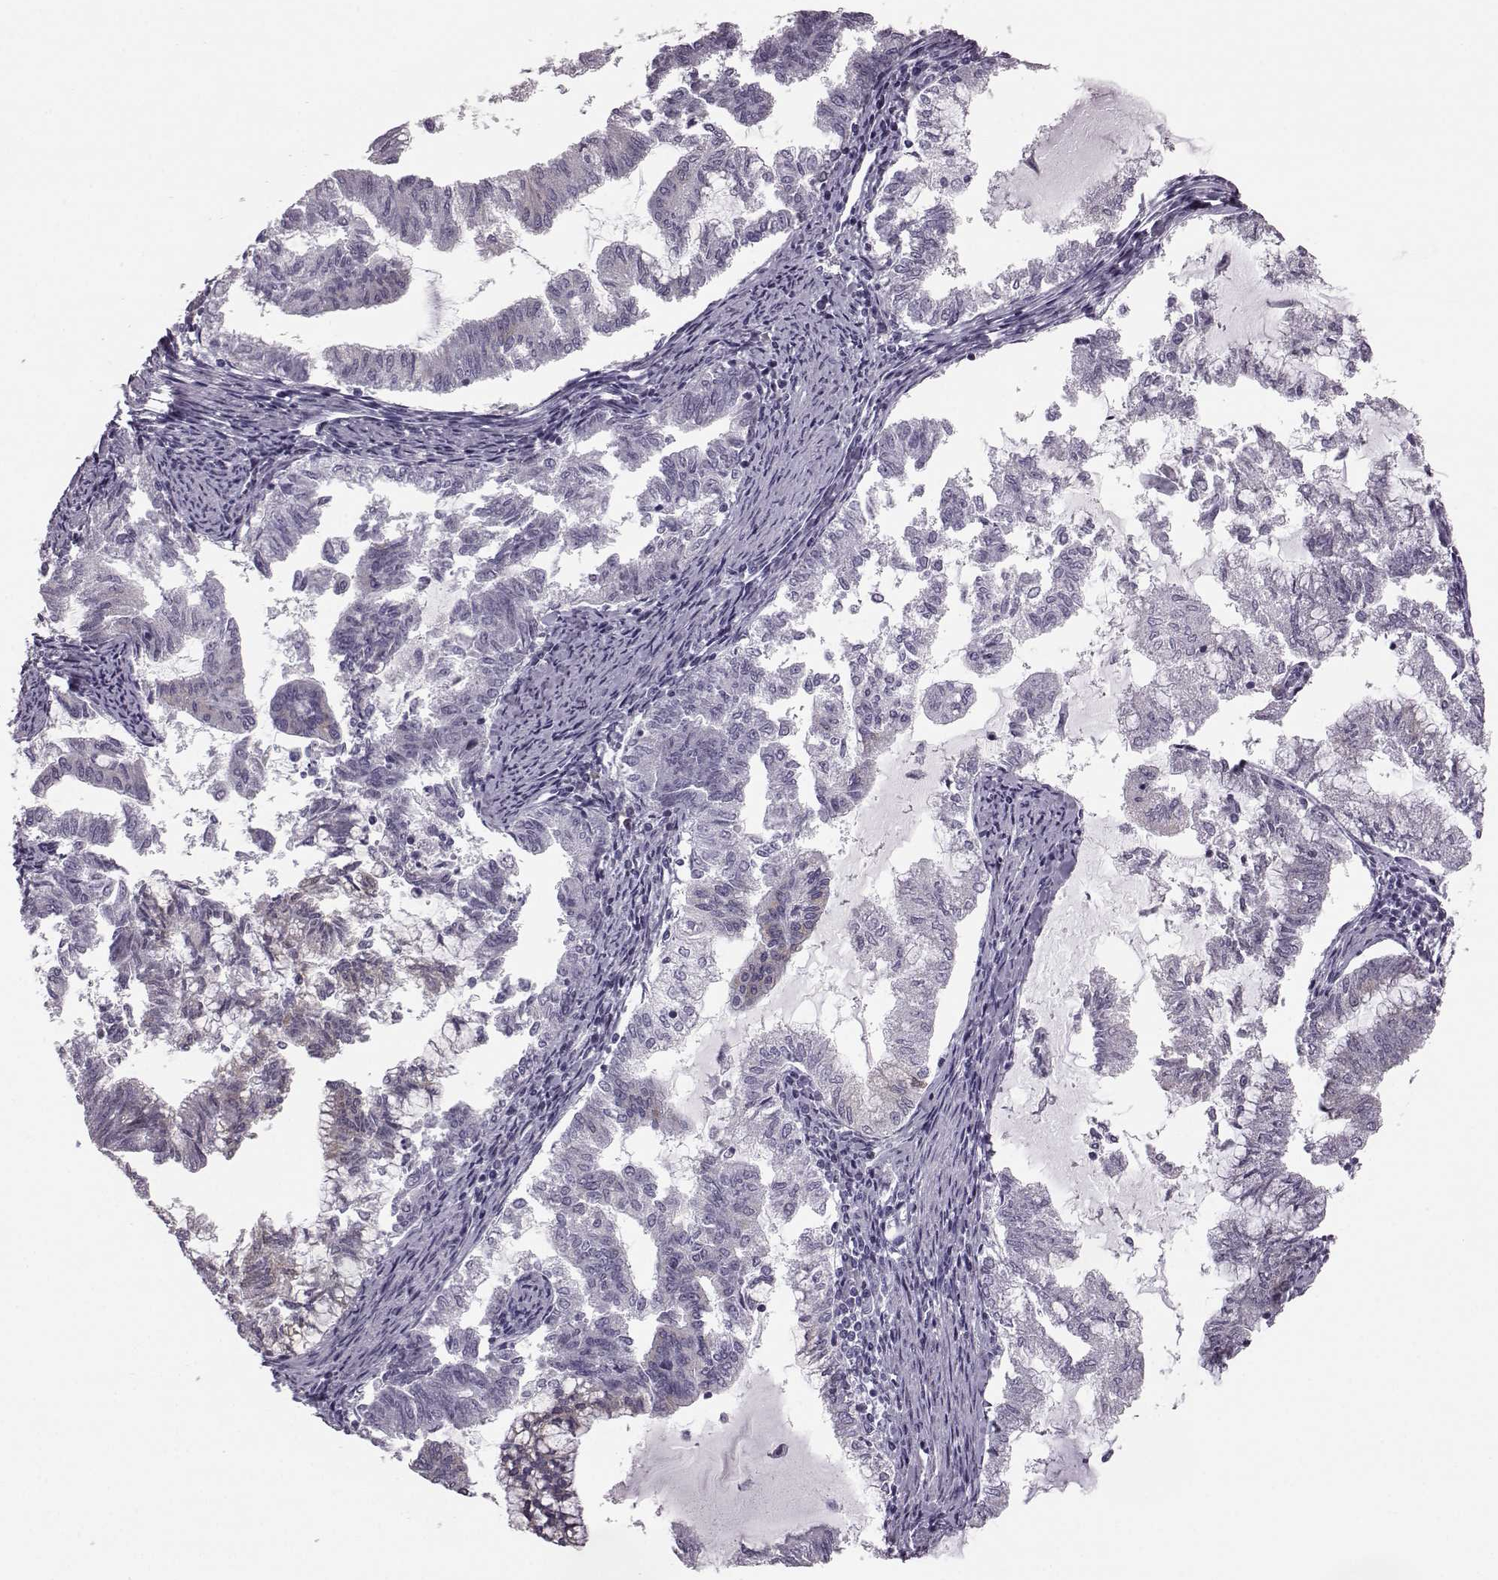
{"staining": {"intensity": "negative", "quantity": "none", "location": "none"}, "tissue": "endometrial cancer", "cell_type": "Tumor cells", "image_type": "cancer", "snomed": [{"axis": "morphology", "description": "Adenocarcinoma, NOS"}, {"axis": "topography", "description": "Endometrium"}], "caption": "This photomicrograph is of endometrial adenocarcinoma stained with IHC to label a protein in brown with the nuclei are counter-stained blue. There is no expression in tumor cells.", "gene": "JSRP1", "patient": {"sex": "female", "age": 79}}